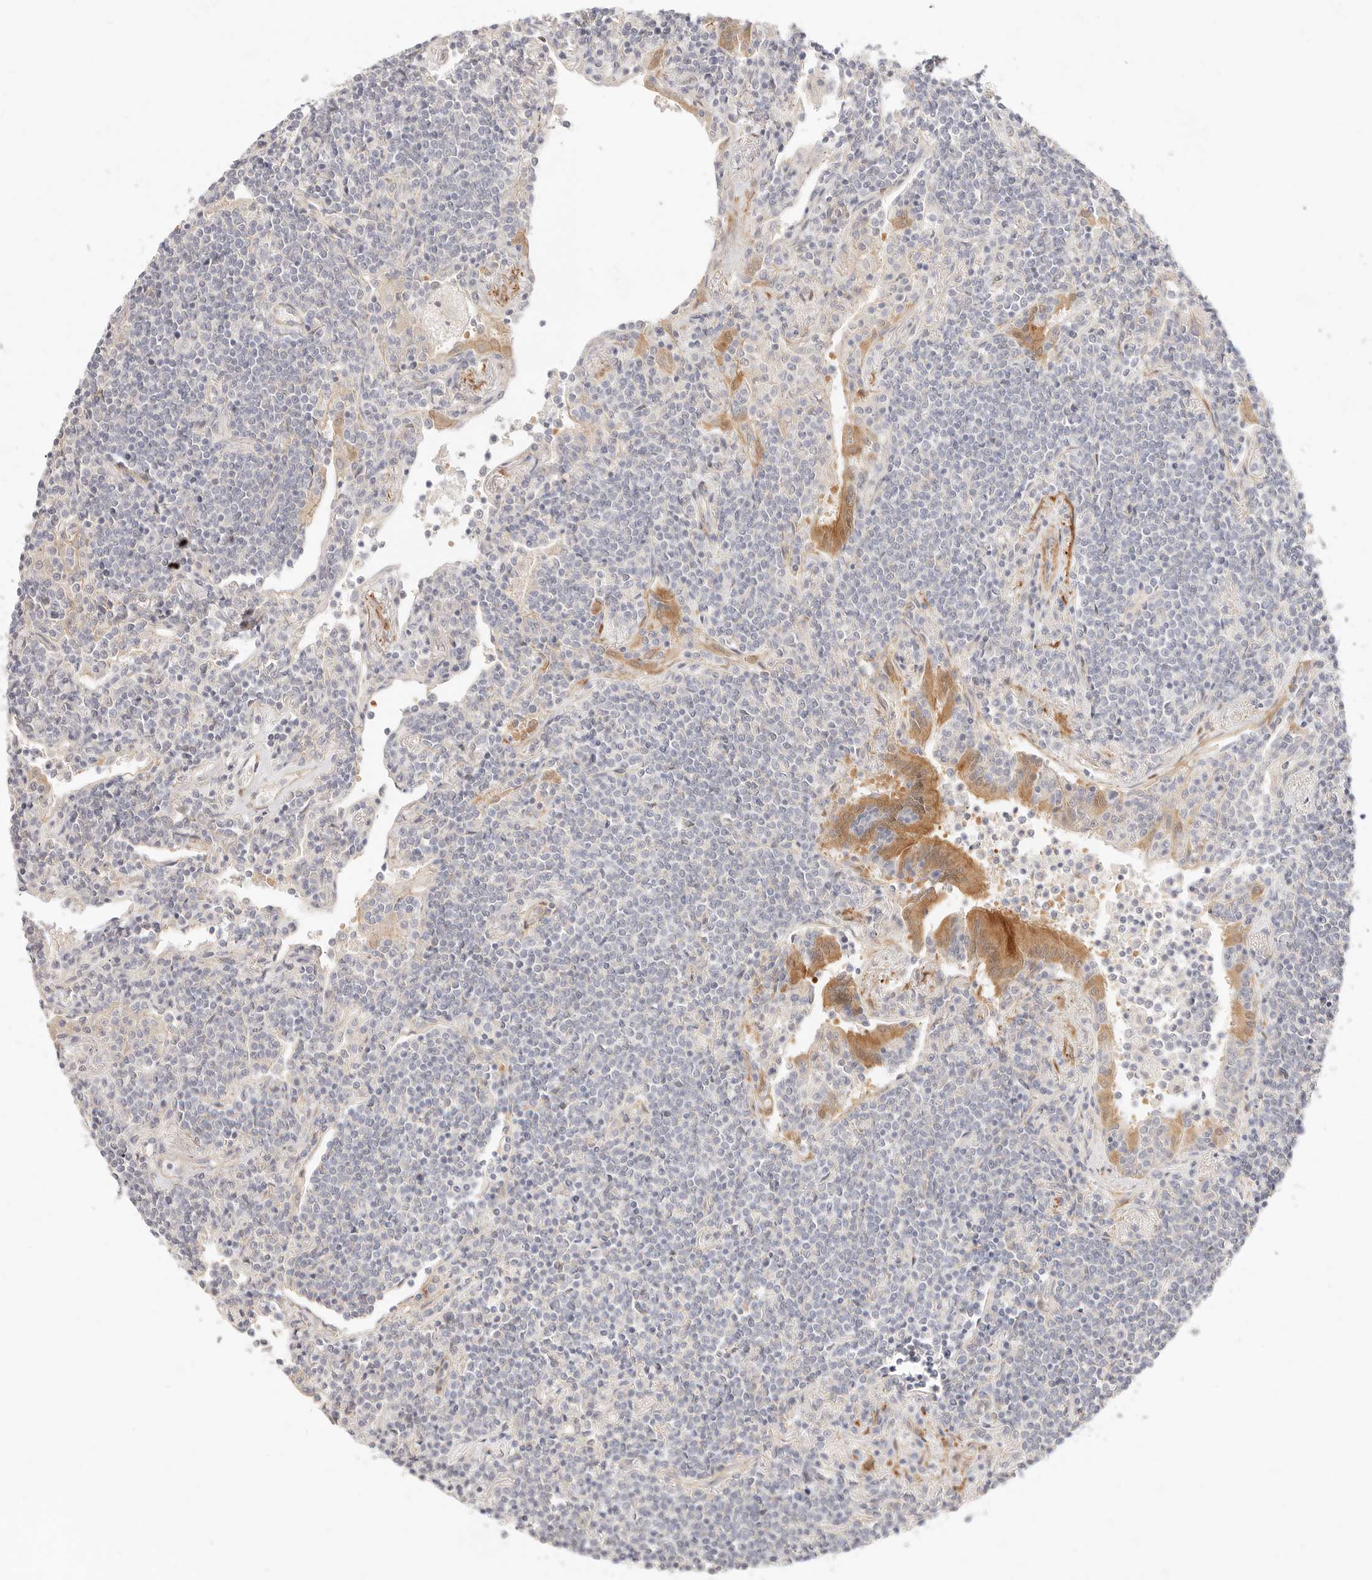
{"staining": {"intensity": "negative", "quantity": "none", "location": "none"}, "tissue": "lymphoma", "cell_type": "Tumor cells", "image_type": "cancer", "snomed": [{"axis": "morphology", "description": "Malignant lymphoma, non-Hodgkin's type, Low grade"}, {"axis": "topography", "description": "Lung"}], "caption": "Tumor cells are negative for protein expression in human malignant lymphoma, non-Hodgkin's type (low-grade).", "gene": "UBXN10", "patient": {"sex": "female", "age": 71}}